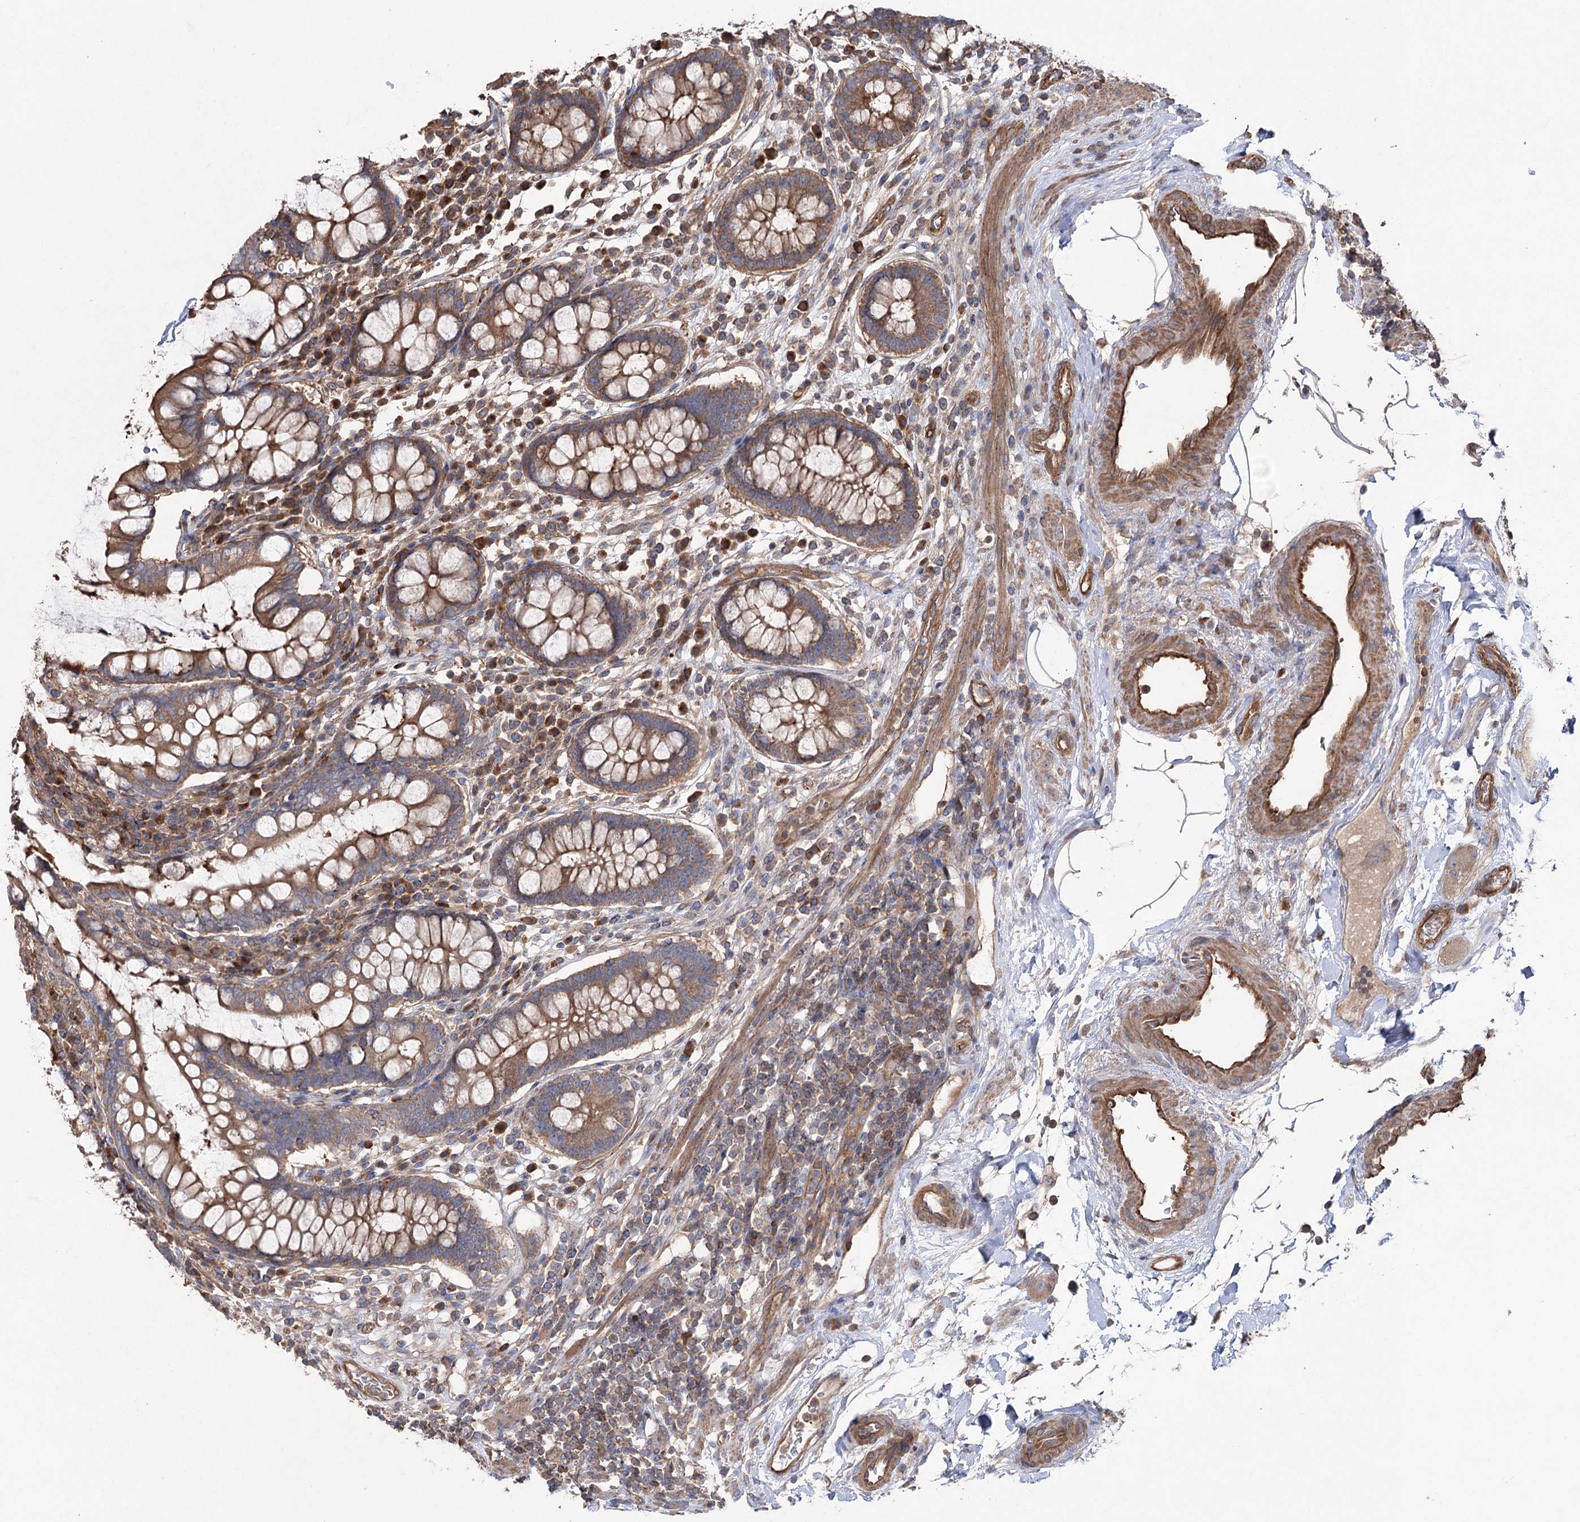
{"staining": {"intensity": "moderate", "quantity": ">75%", "location": "cytoplasmic/membranous"}, "tissue": "colon", "cell_type": "Endothelial cells", "image_type": "normal", "snomed": [{"axis": "morphology", "description": "Normal tissue, NOS"}, {"axis": "topography", "description": "Colon"}], "caption": "Colon stained with DAB IHC demonstrates medium levels of moderate cytoplasmic/membranous staining in approximately >75% of endothelial cells.", "gene": "LARS2", "patient": {"sex": "female", "age": 79}}